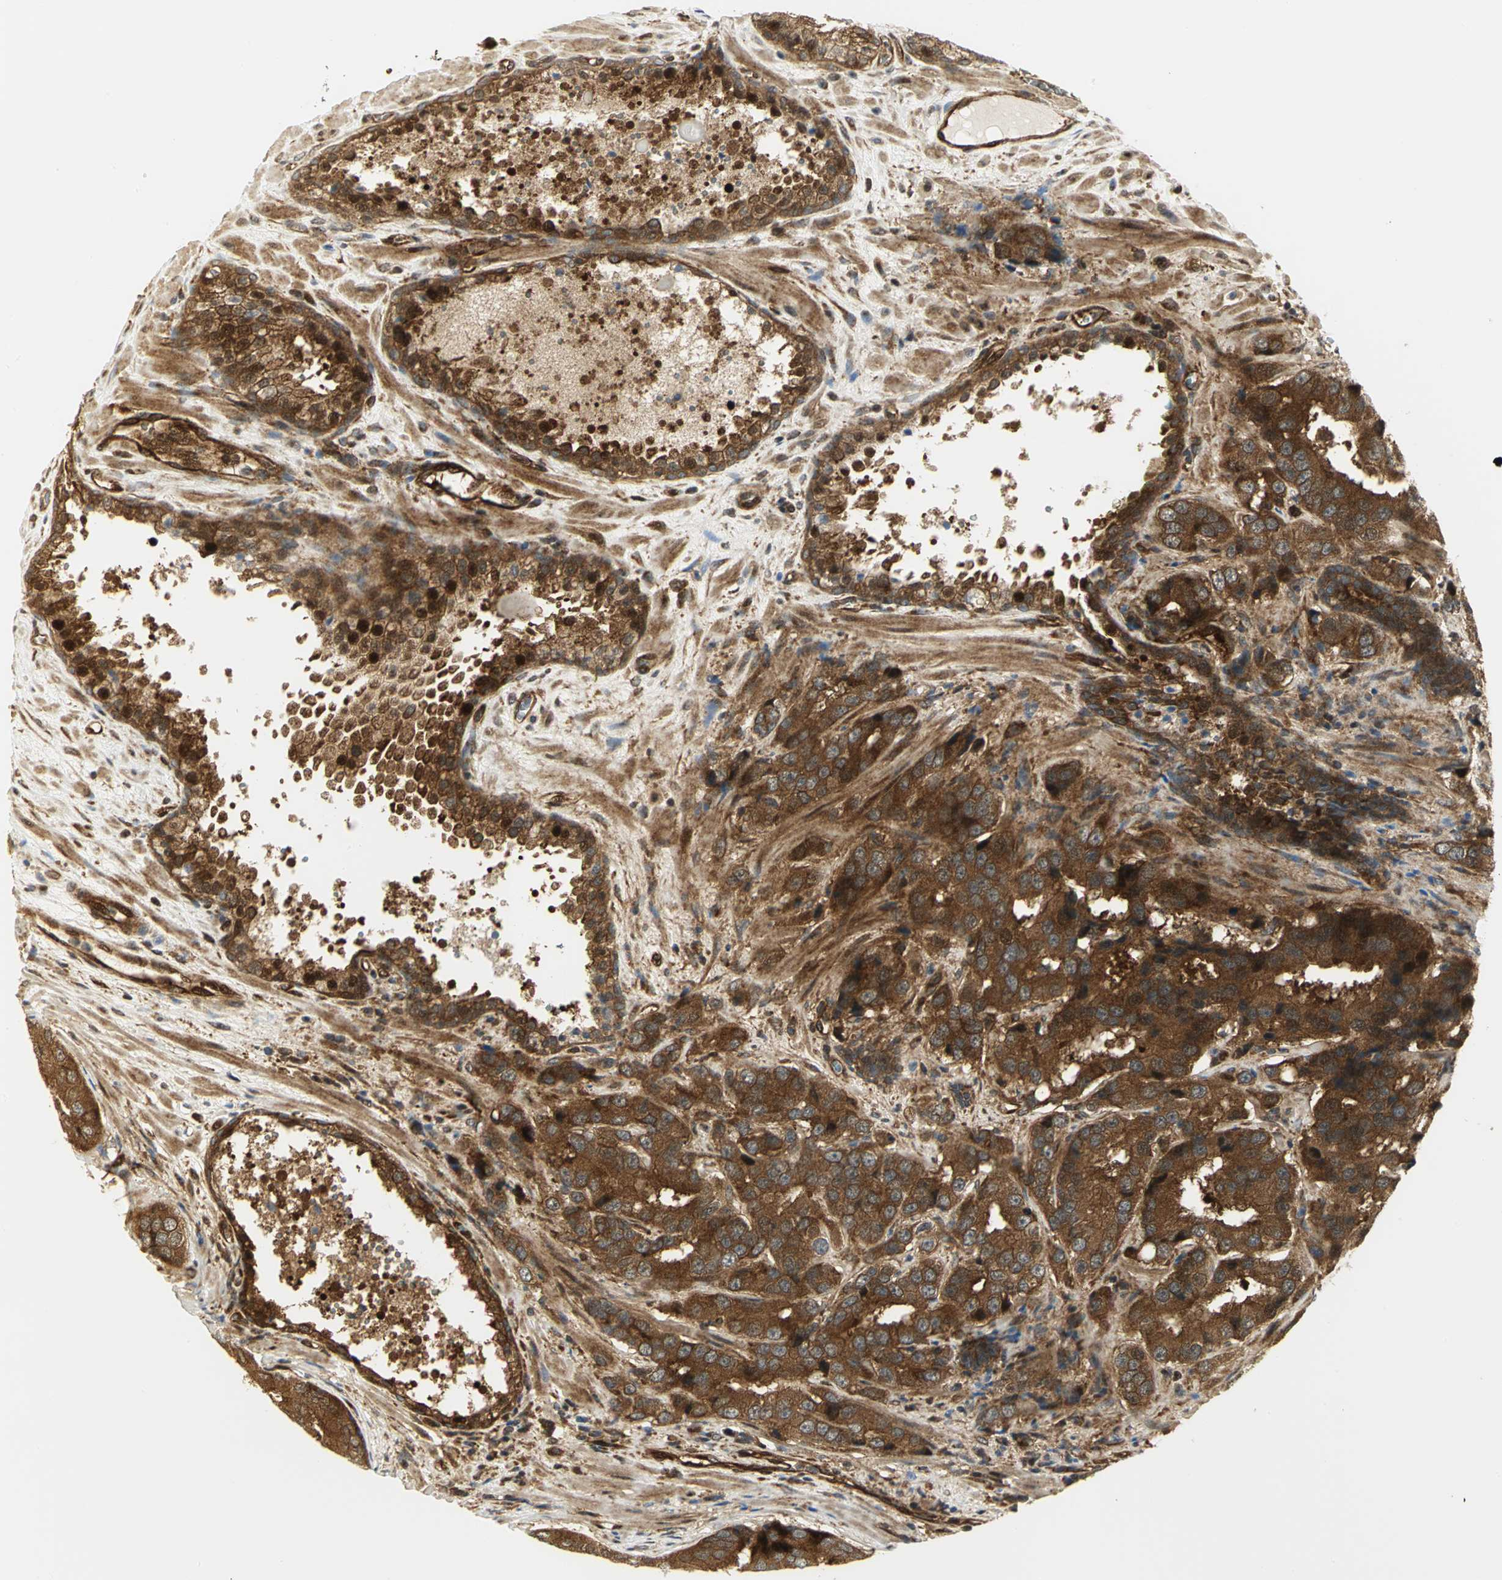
{"staining": {"intensity": "strong", "quantity": ">75%", "location": "cytoplasmic/membranous"}, "tissue": "prostate cancer", "cell_type": "Tumor cells", "image_type": "cancer", "snomed": [{"axis": "morphology", "description": "Adenocarcinoma, High grade"}, {"axis": "topography", "description": "Prostate"}], "caption": "Prostate adenocarcinoma (high-grade) stained for a protein (brown) shows strong cytoplasmic/membranous positive staining in approximately >75% of tumor cells.", "gene": "EEA1", "patient": {"sex": "male", "age": 58}}